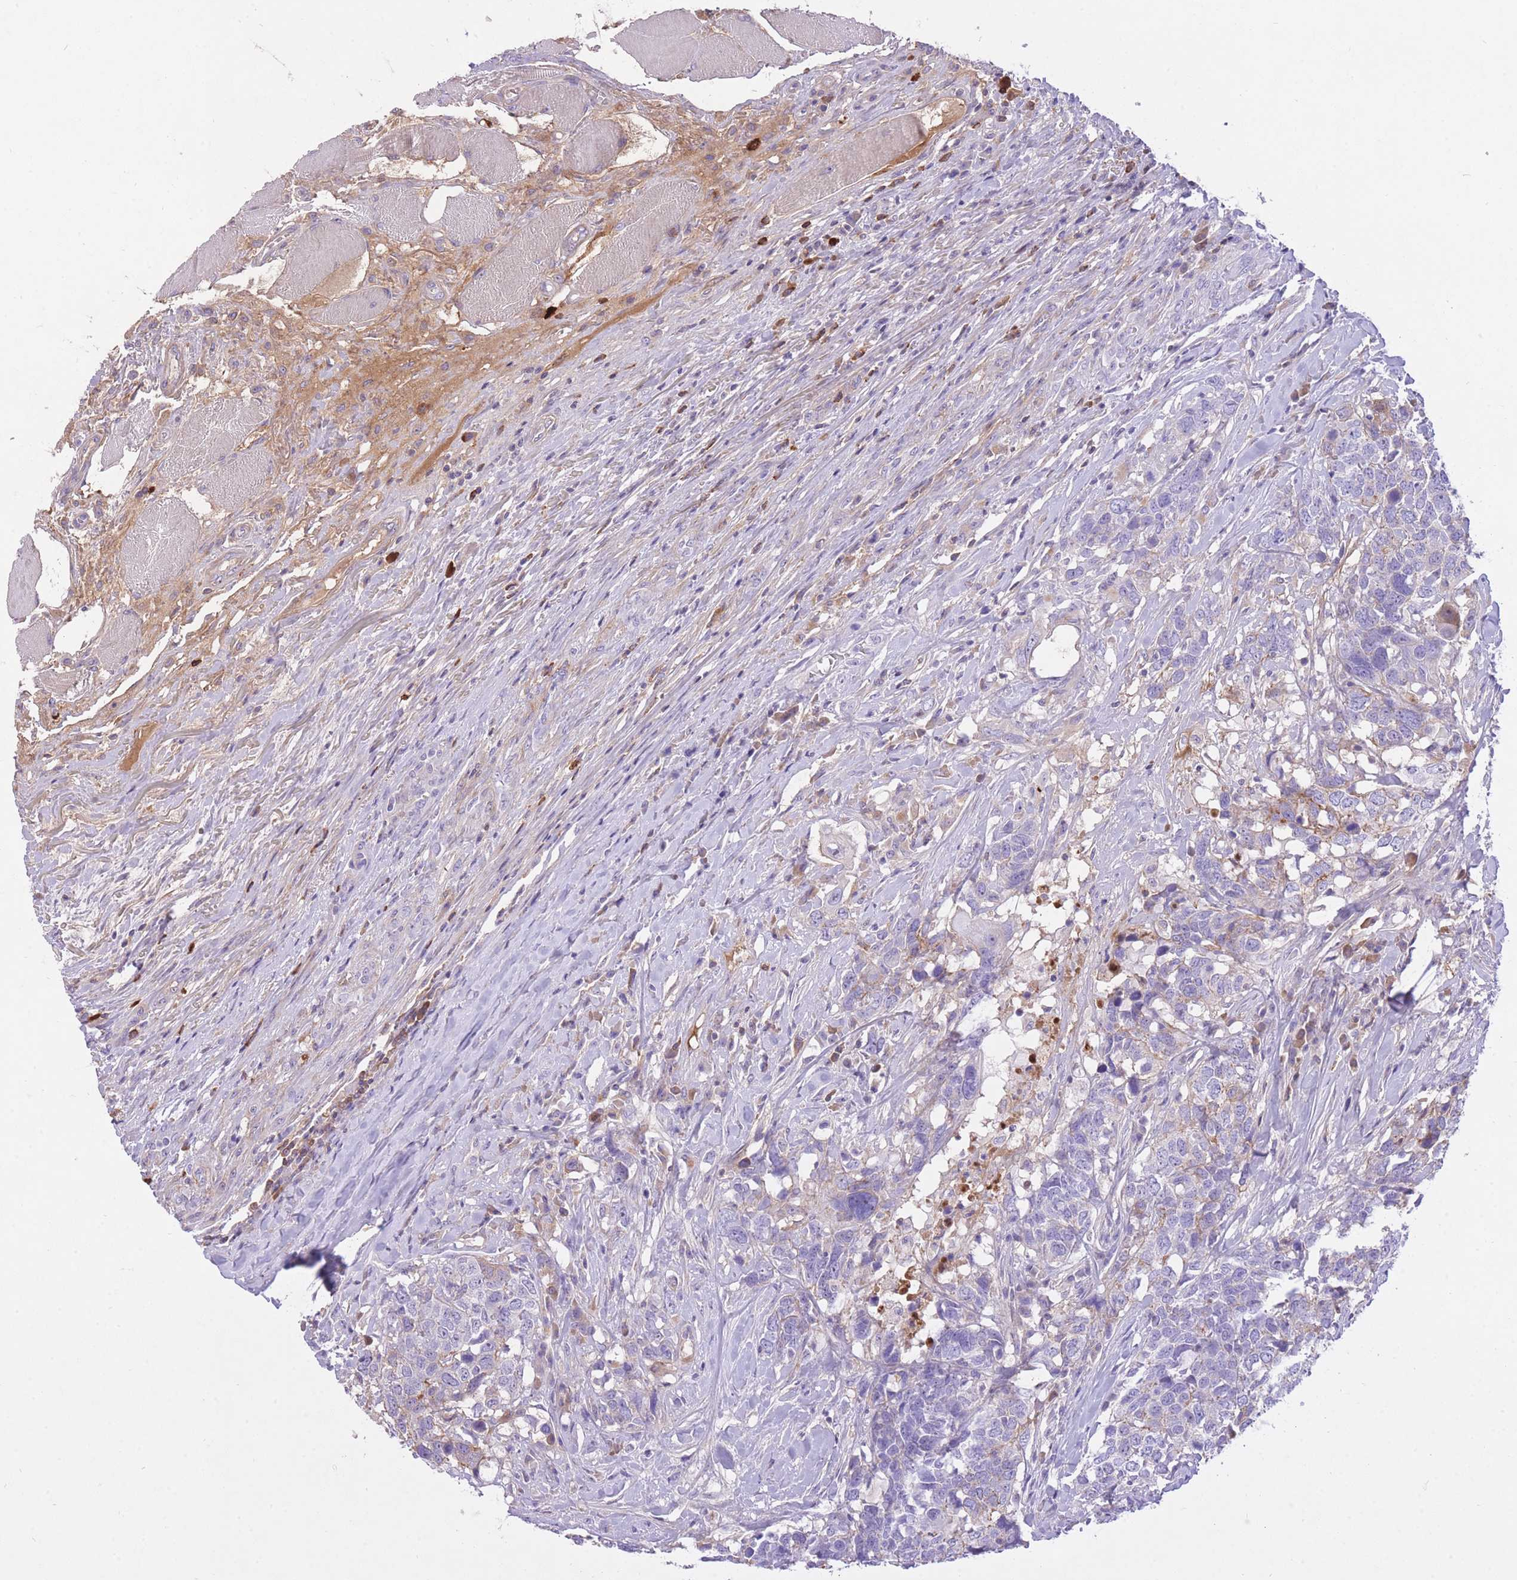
{"staining": {"intensity": "negative", "quantity": "none", "location": "none"}, "tissue": "head and neck cancer", "cell_type": "Tumor cells", "image_type": "cancer", "snomed": [{"axis": "morphology", "description": "Squamous cell carcinoma, NOS"}, {"axis": "topography", "description": "Head-Neck"}], "caption": "Image shows no protein expression in tumor cells of head and neck cancer (squamous cell carcinoma) tissue.", "gene": "HRG", "patient": {"sex": "male", "age": 66}}